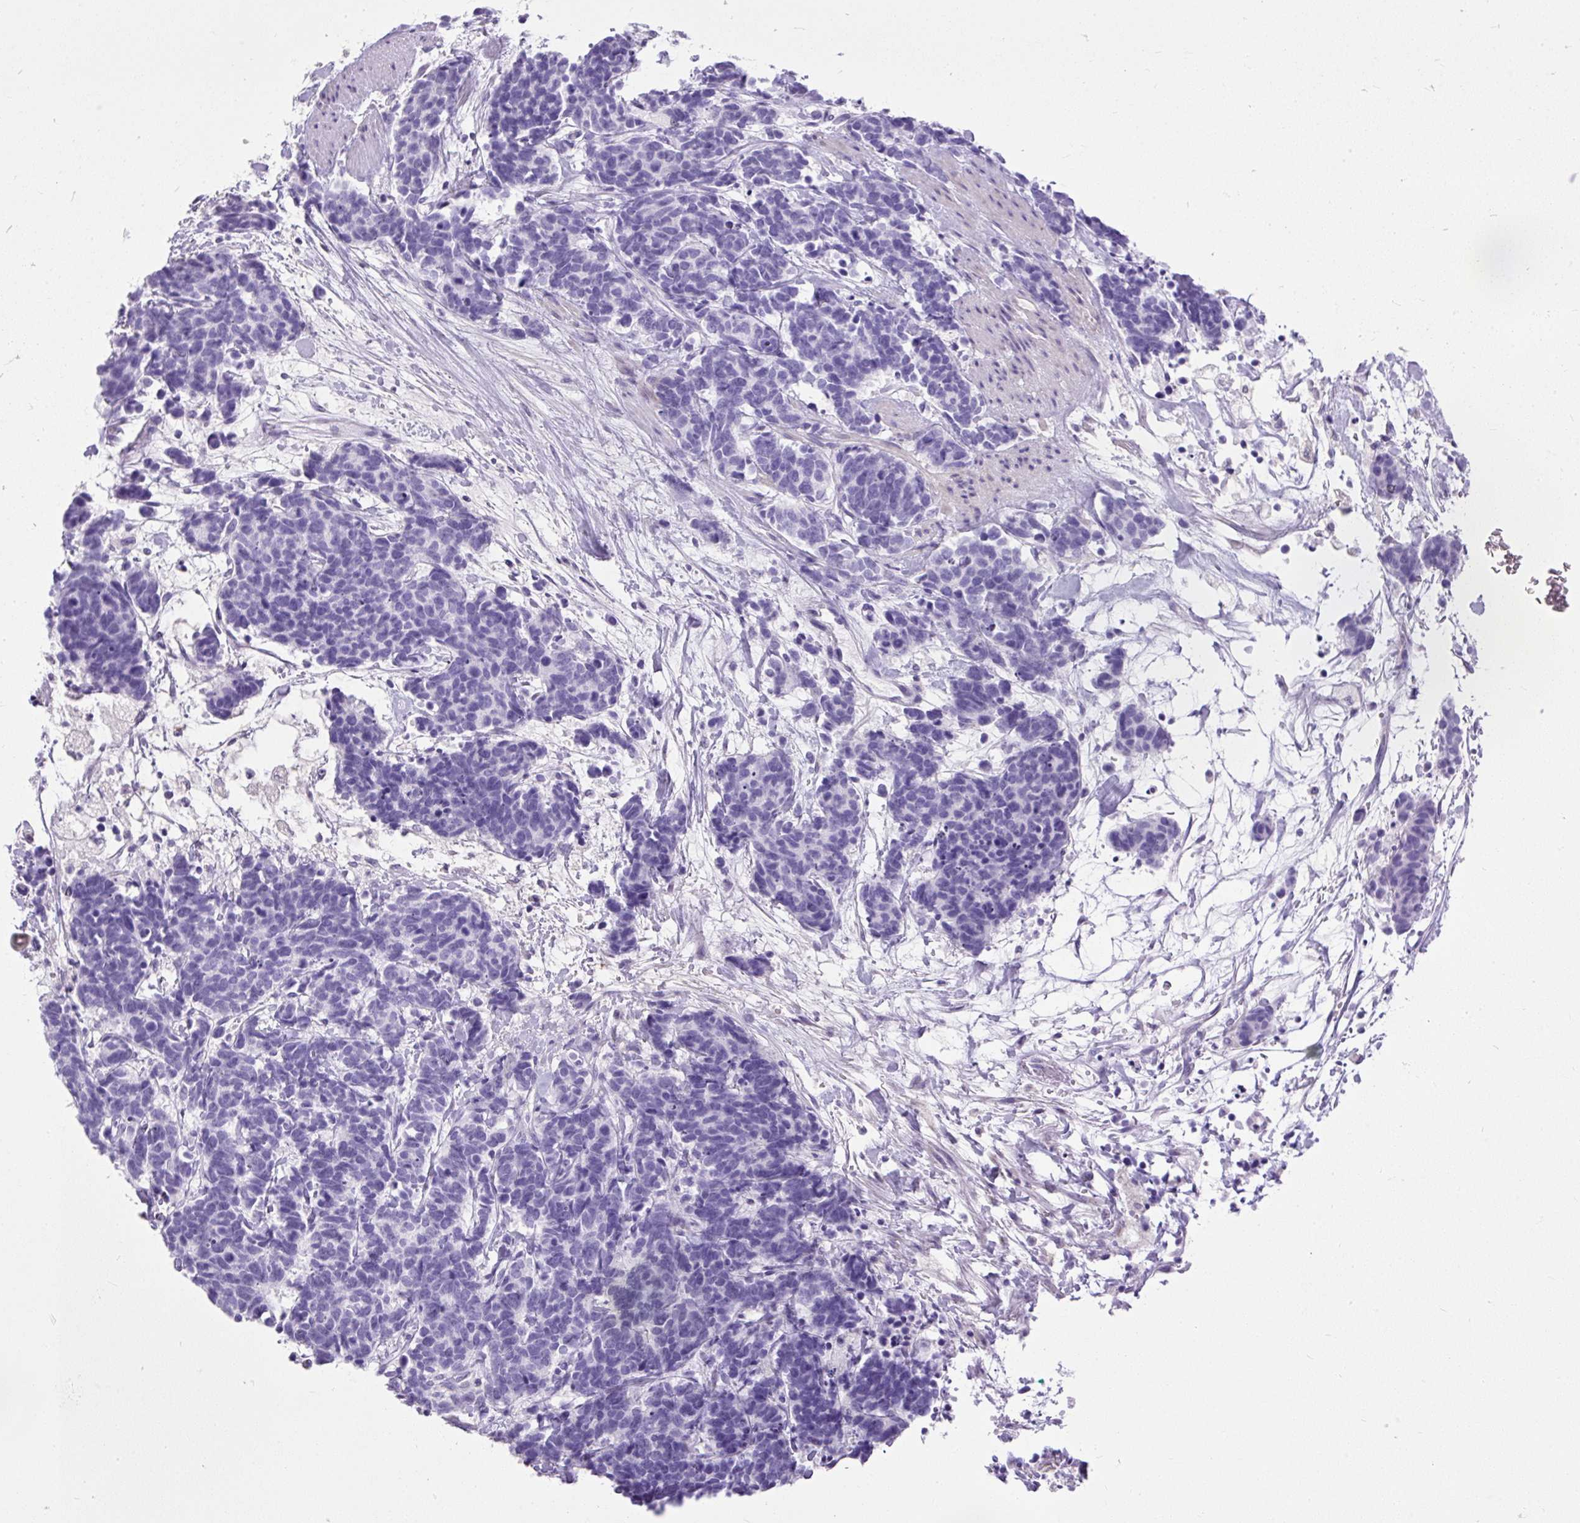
{"staining": {"intensity": "negative", "quantity": "none", "location": "none"}, "tissue": "carcinoid", "cell_type": "Tumor cells", "image_type": "cancer", "snomed": [{"axis": "morphology", "description": "Carcinoma, NOS"}, {"axis": "morphology", "description": "Carcinoid, malignant, NOS"}, {"axis": "topography", "description": "Prostate"}], "caption": "Human carcinoid stained for a protein using IHC shows no positivity in tumor cells.", "gene": "UPP1", "patient": {"sex": "male", "age": 57}}